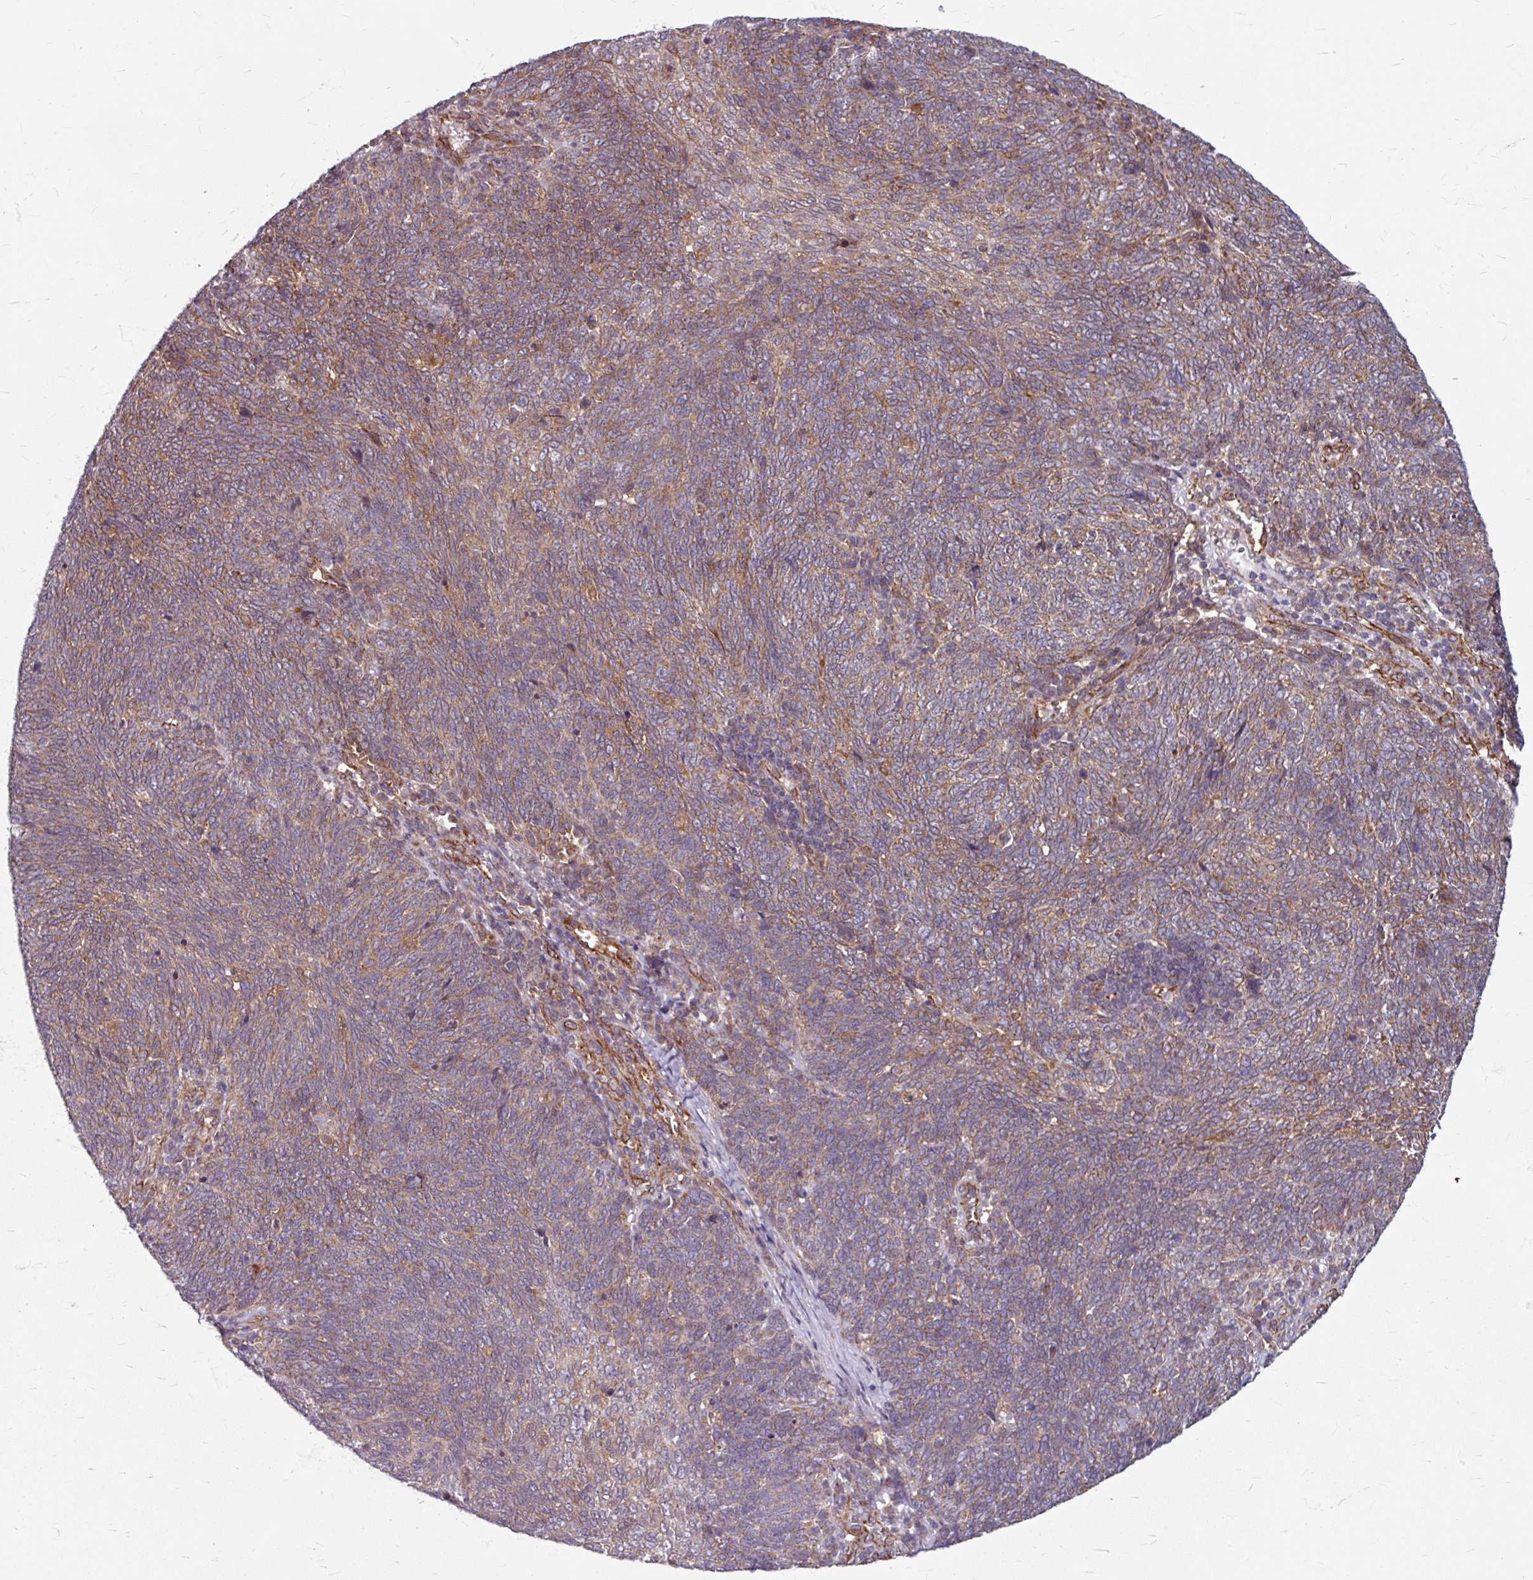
{"staining": {"intensity": "moderate", "quantity": ">75%", "location": "cytoplasmic/membranous"}, "tissue": "lung cancer", "cell_type": "Tumor cells", "image_type": "cancer", "snomed": [{"axis": "morphology", "description": "Squamous cell carcinoma, NOS"}, {"axis": "topography", "description": "Lung"}], "caption": "Human lung squamous cell carcinoma stained with a protein marker exhibits moderate staining in tumor cells.", "gene": "DAAM2", "patient": {"sex": "female", "age": 72}}